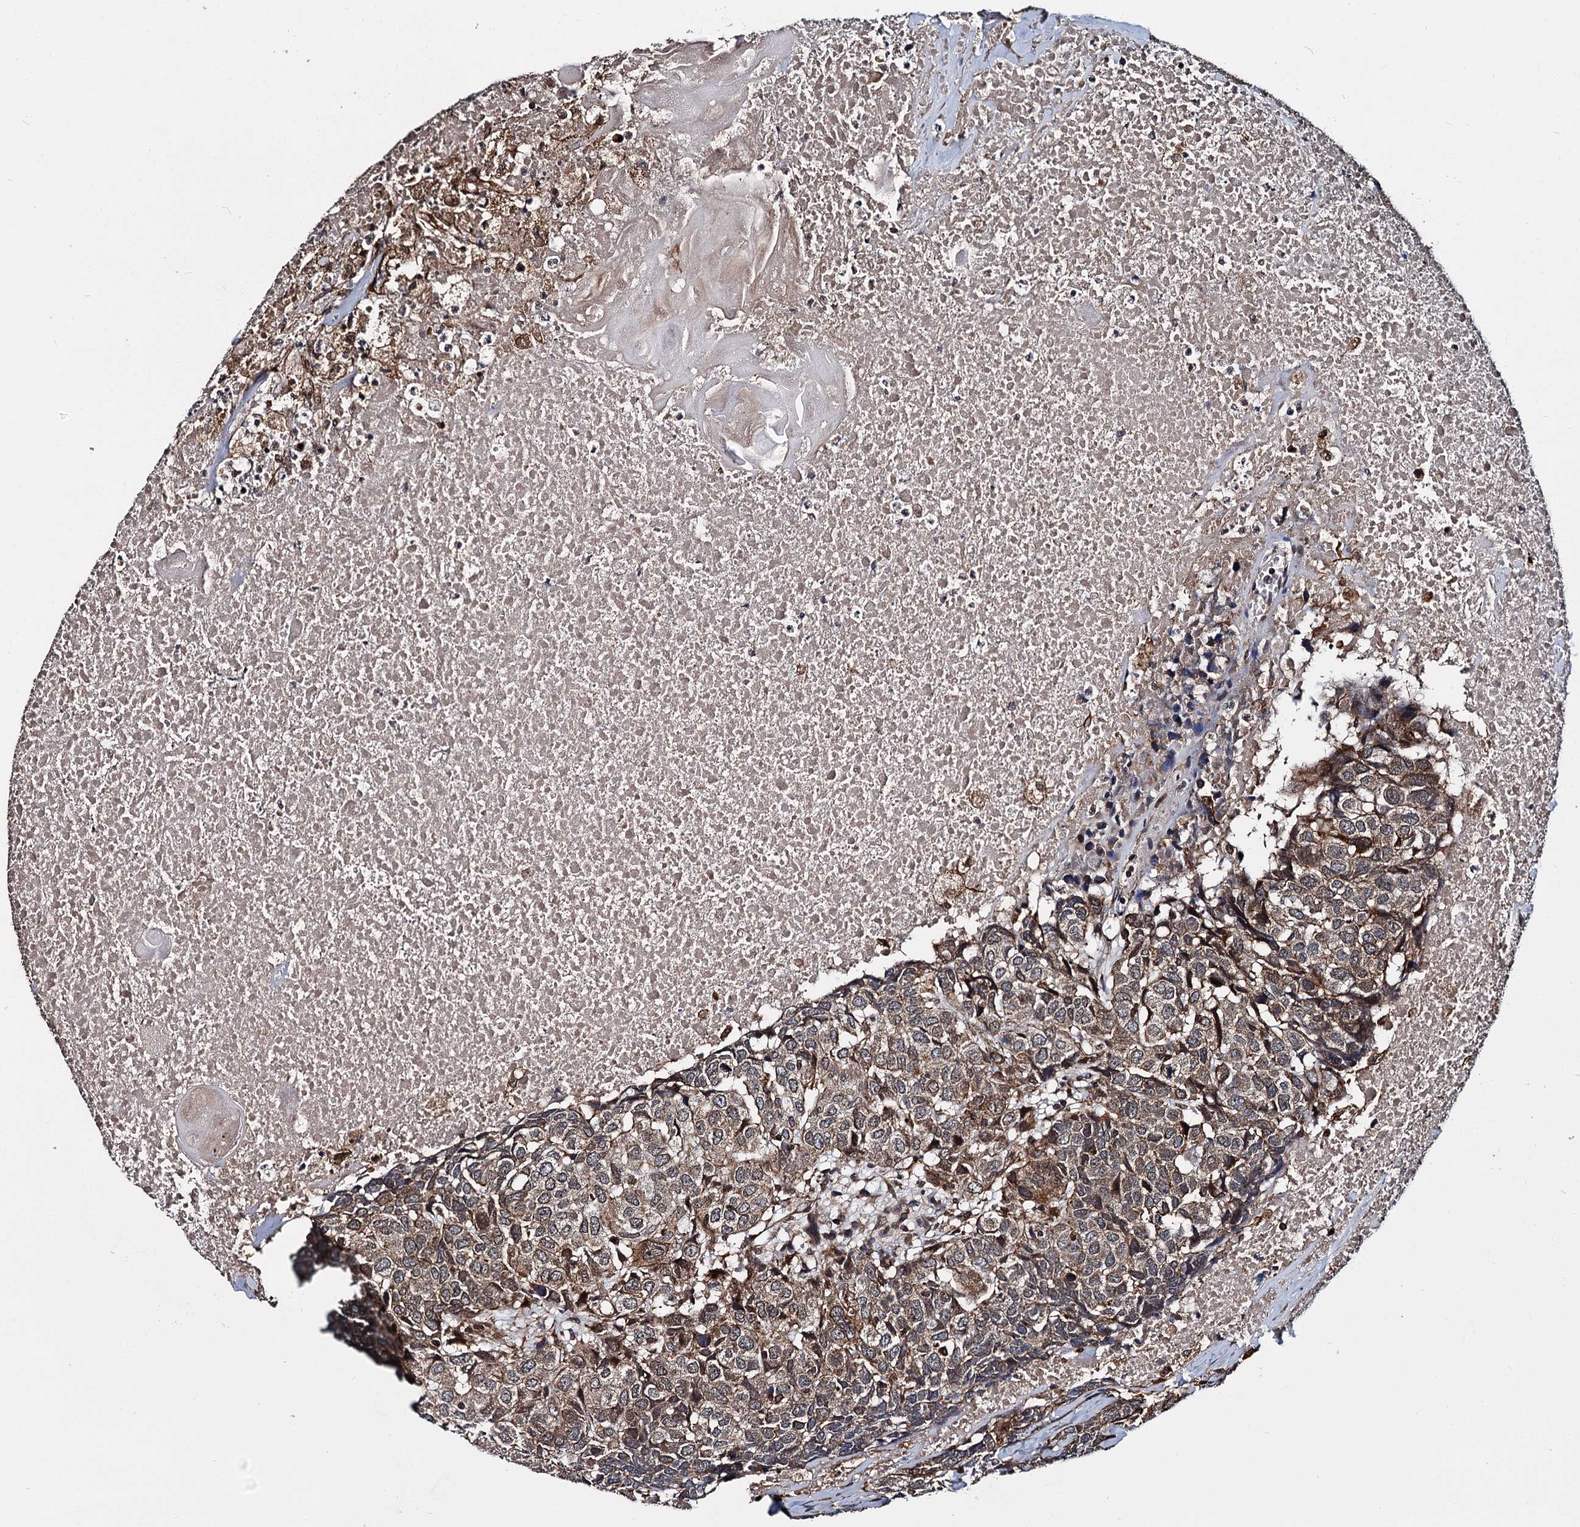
{"staining": {"intensity": "moderate", "quantity": ">75%", "location": "cytoplasmic/membranous"}, "tissue": "head and neck cancer", "cell_type": "Tumor cells", "image_type": "cancer", "snomed": [{"axis": "morphology", "description": "Squamous cell carcinoma, NOS"}, {"axis": "topography", "description": "Head-Neck"}], "caption": "Head and neck squamous cell carcinoma stained for a protein displays moderate cytoplasmic/membranous positivity in tumor cells.", "gene": "ZFYVE19", "patient": {"sex": "male", "age": 66}}